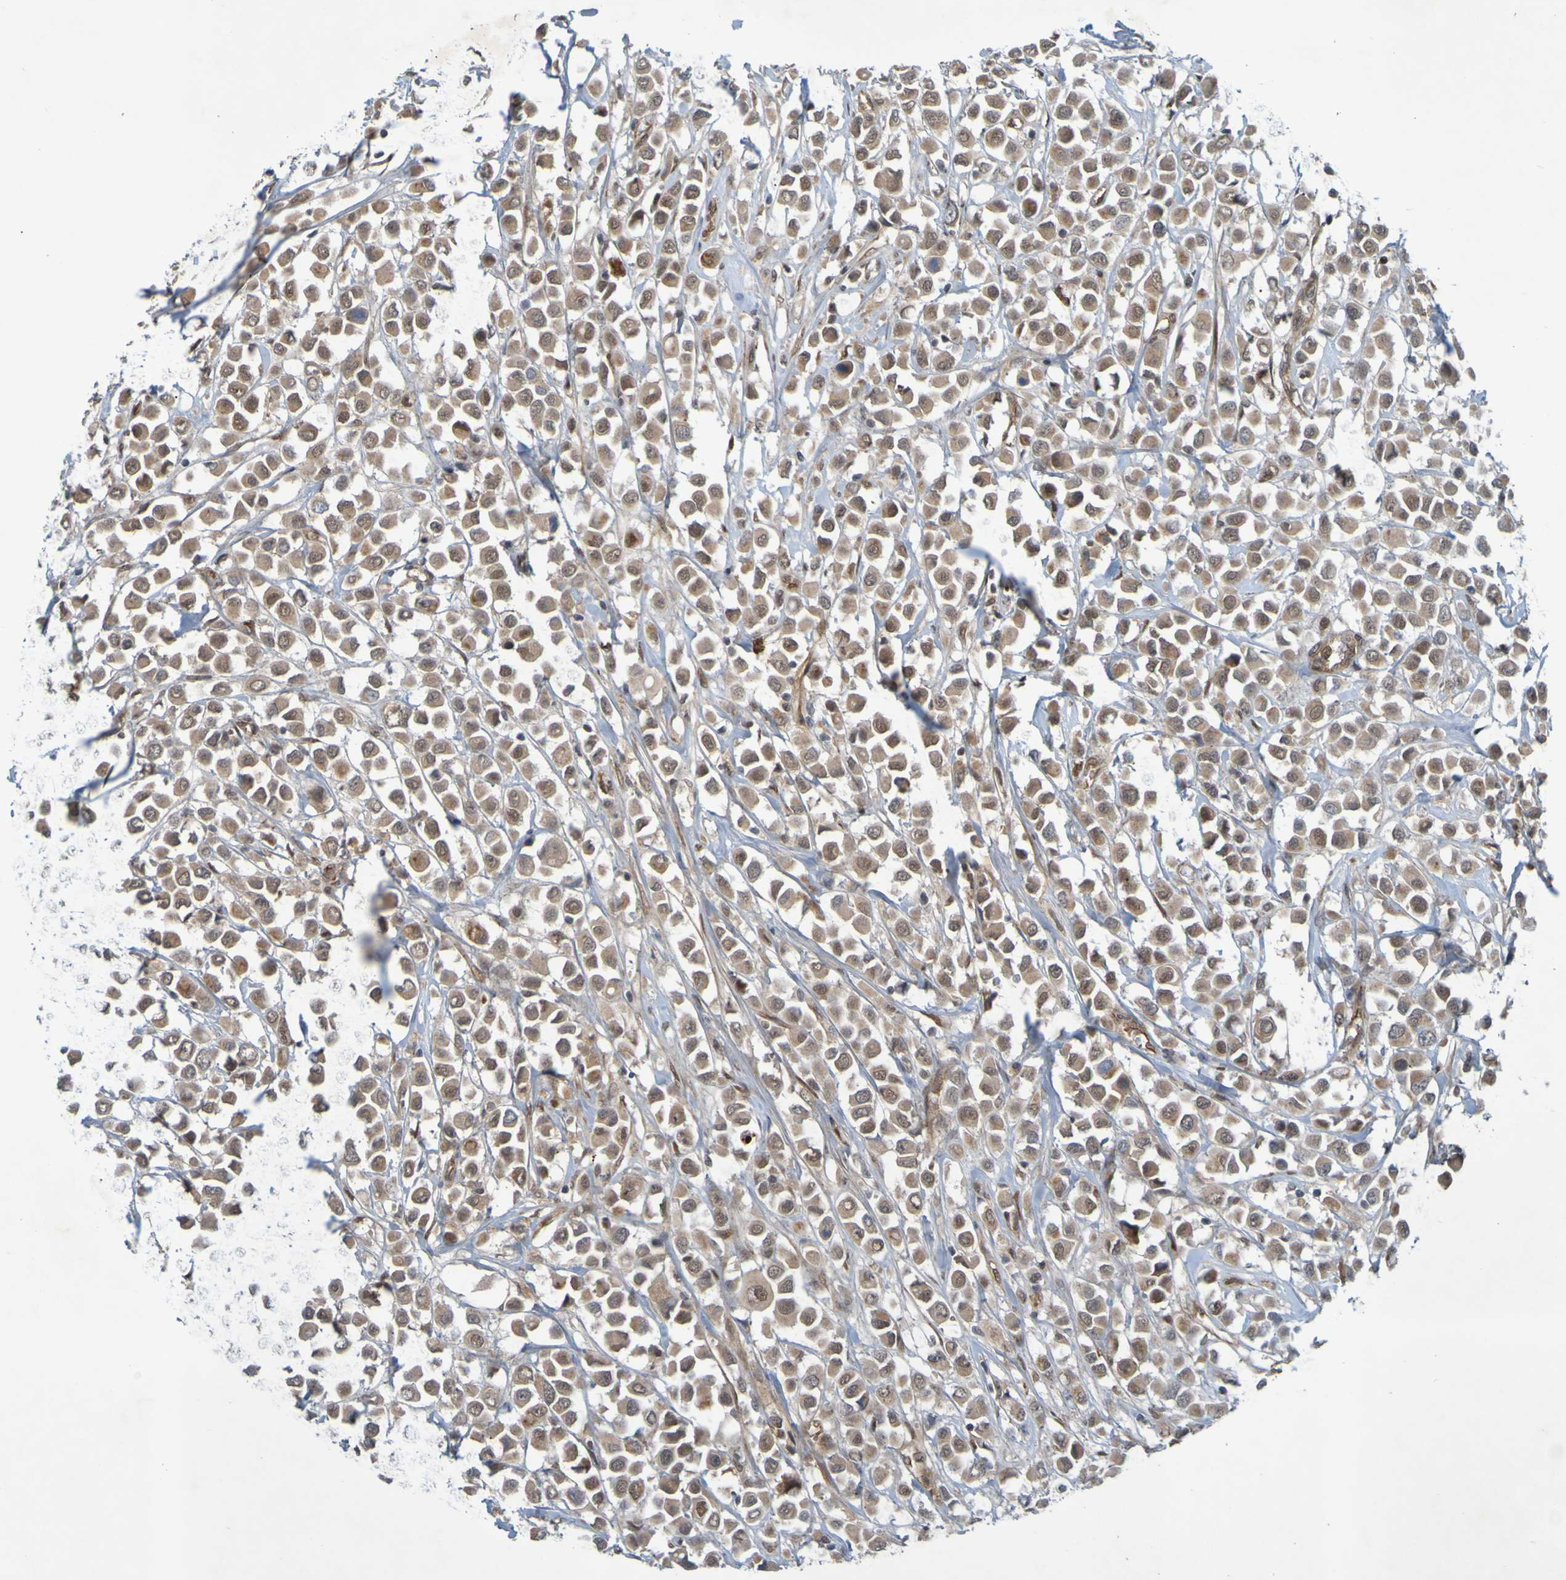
{"staining": {"intensity": "moderate", "quantity": ">75%", "location": "cytoplasmic/membranous,nuclear"}, "tissue": "breast cancer", "cell_type": "Tumor cells", "image_type": "cancer", "snomed": [{"axis": "morphology", "description": "Duct carcinoma"}, {"axis": "topography", "description": "Breast"}], "caption": "IHC staining of breast cancer, which displays medium levels of moderate cytoplasmic/membranous and nuclear expression in about >75% of tumor cells indicating moderate cytoplasmic/membranous and nuclear protein staining. The staining was performed using DAB (3,3'-diaminobenzidine) (brown) for protein detection and nuclei were counterstained in hematoxylin (blue).", "gene": "MCPH1", "patient": {"sex": "female", "age": 61}}